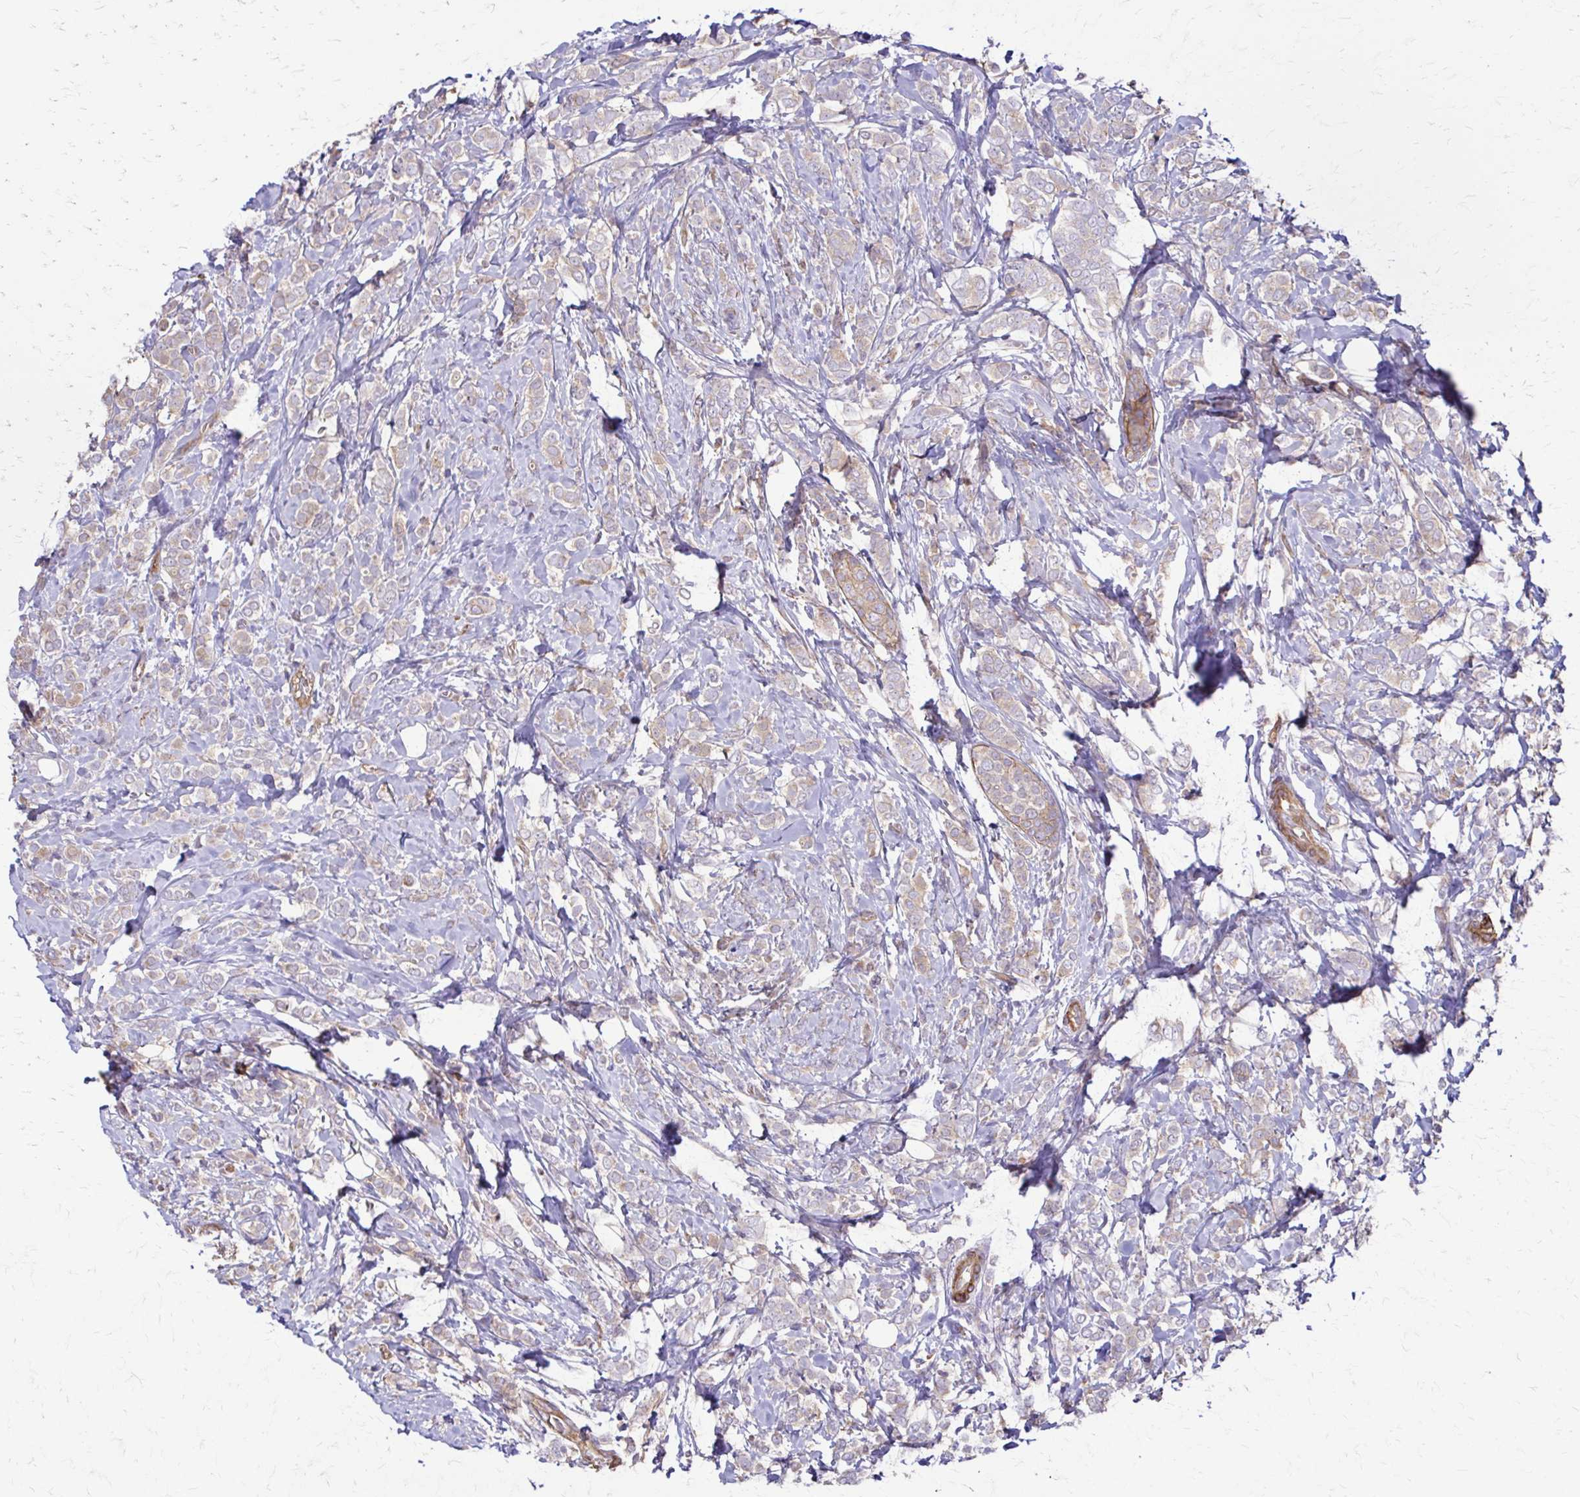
{"staining": {"intensity": "weak", "quantity": "25%-75%", "location": "cytoplasmic/membranous"}, "tissue": "breast cancer", "cell_type": "Tumor cells", "image_type": "cancer", "snomed": [{"axis": "morphology", "description": "Lobular carcinoma"}, {"axis": "topography", "description": "Breast"}], "caption": "An IHC histopathology image of neoplastic tissue is shown. Protein staining in brown shows weak cytoplasmic/membranous positivity in breast cancer within tumor cells.", "gene": "DSP", "patient": {"sex": "female", "age": 49}}